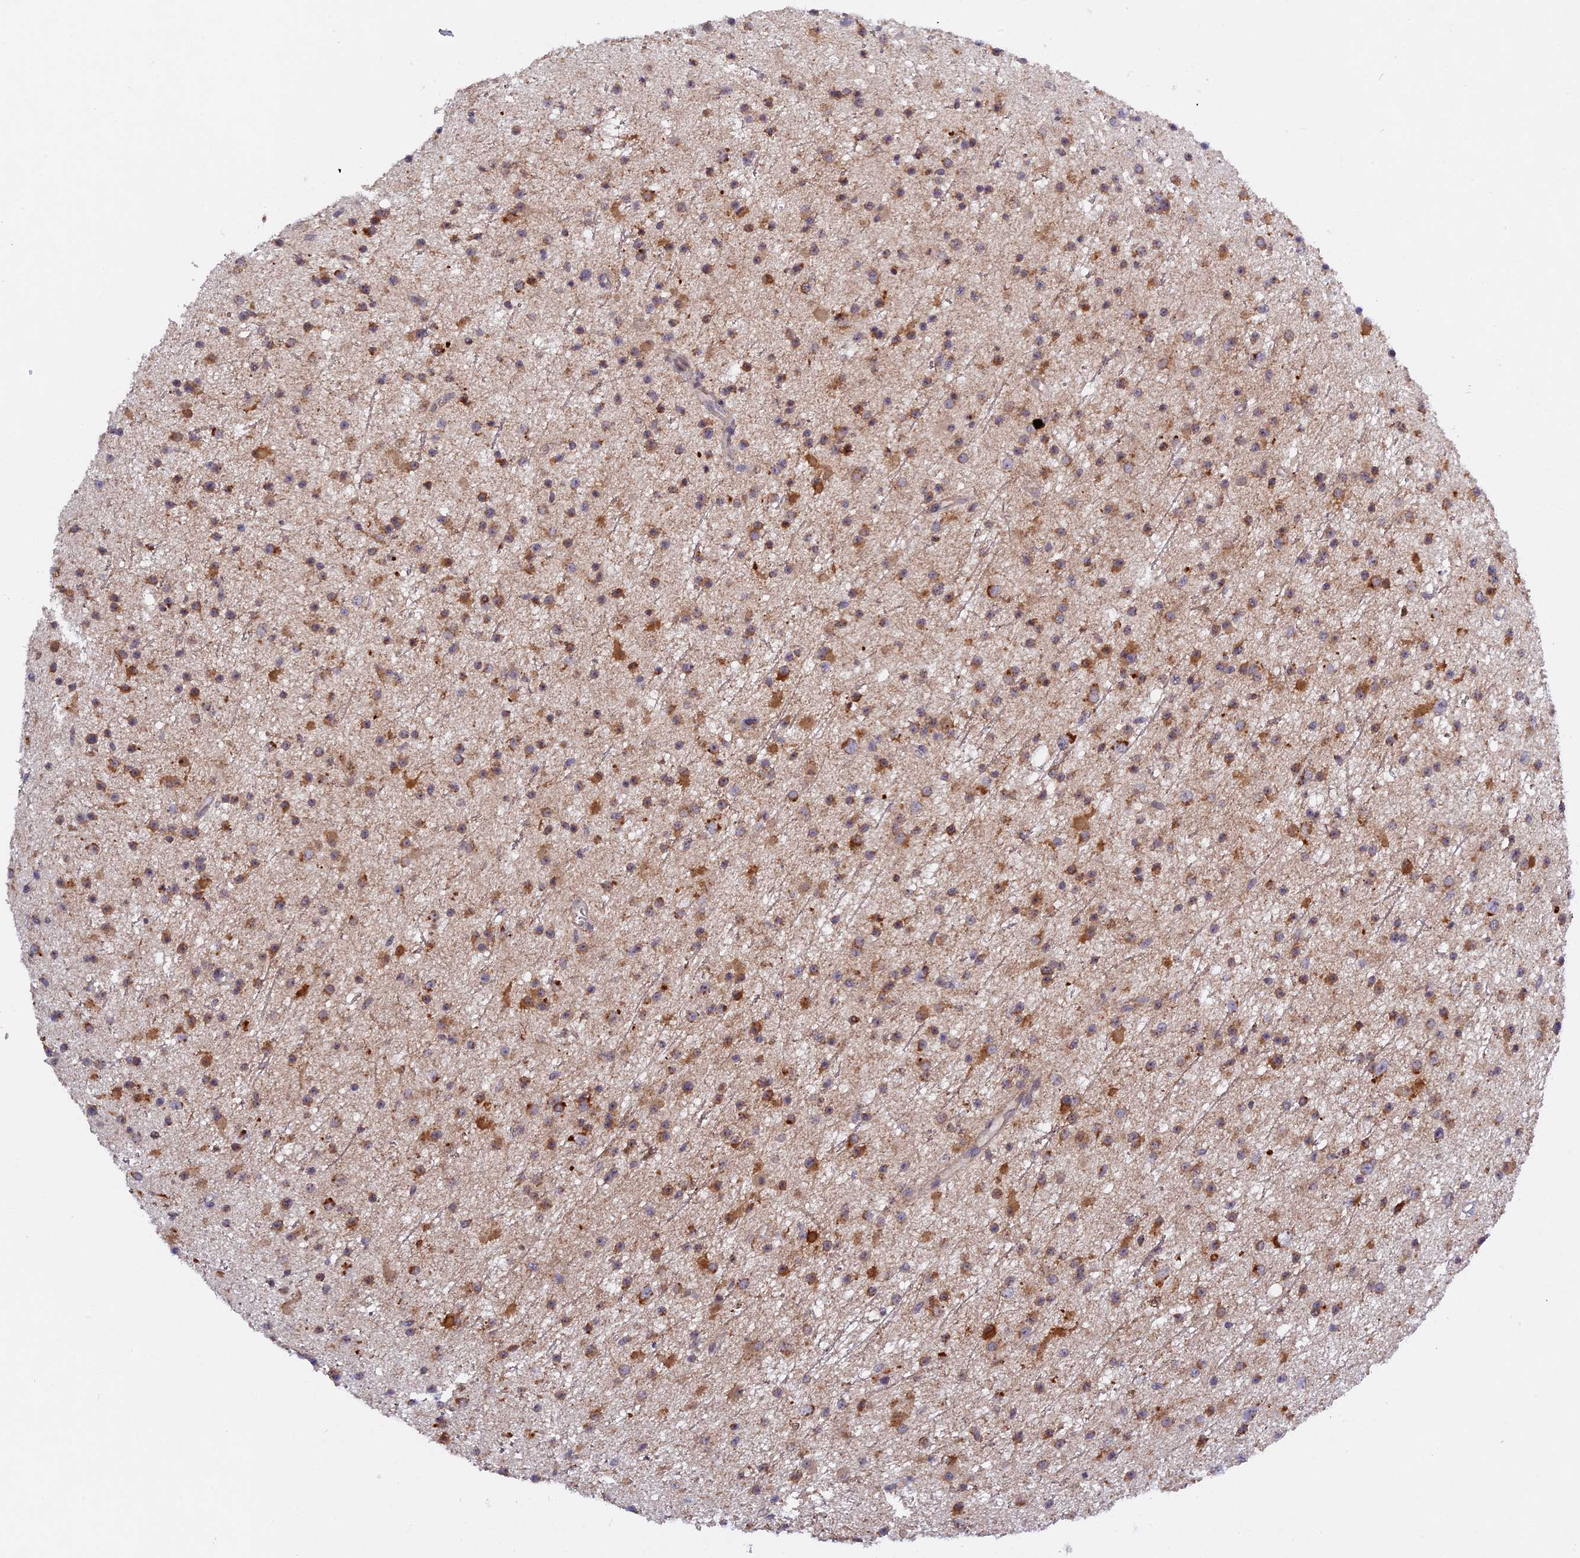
{"staining": {"intensity": "moderate", "quantity": ">75%", "location": "cytoplasmic/membranous"}, "tissue": "glioma", "cell_type": "Tumor cells", "image_type": "cancer", "snomed": [{"axis": "morphology", "description": "Glioma, malignant, Low grade"}, {"axis": "topography", "description": "Cerebral cortex"}], "caption": "High-magnification brightfield microscopy of low-grade glioma (malignant) stained with DAB (brown) and counterstained with hematoxylin (blue). tumor cells exhibit moderate cytoplasmic/membranous positivity is appreciated in about>75% of cells.", "gene": "MPV17L", "patient": {"sex": "female", "age": 39}}